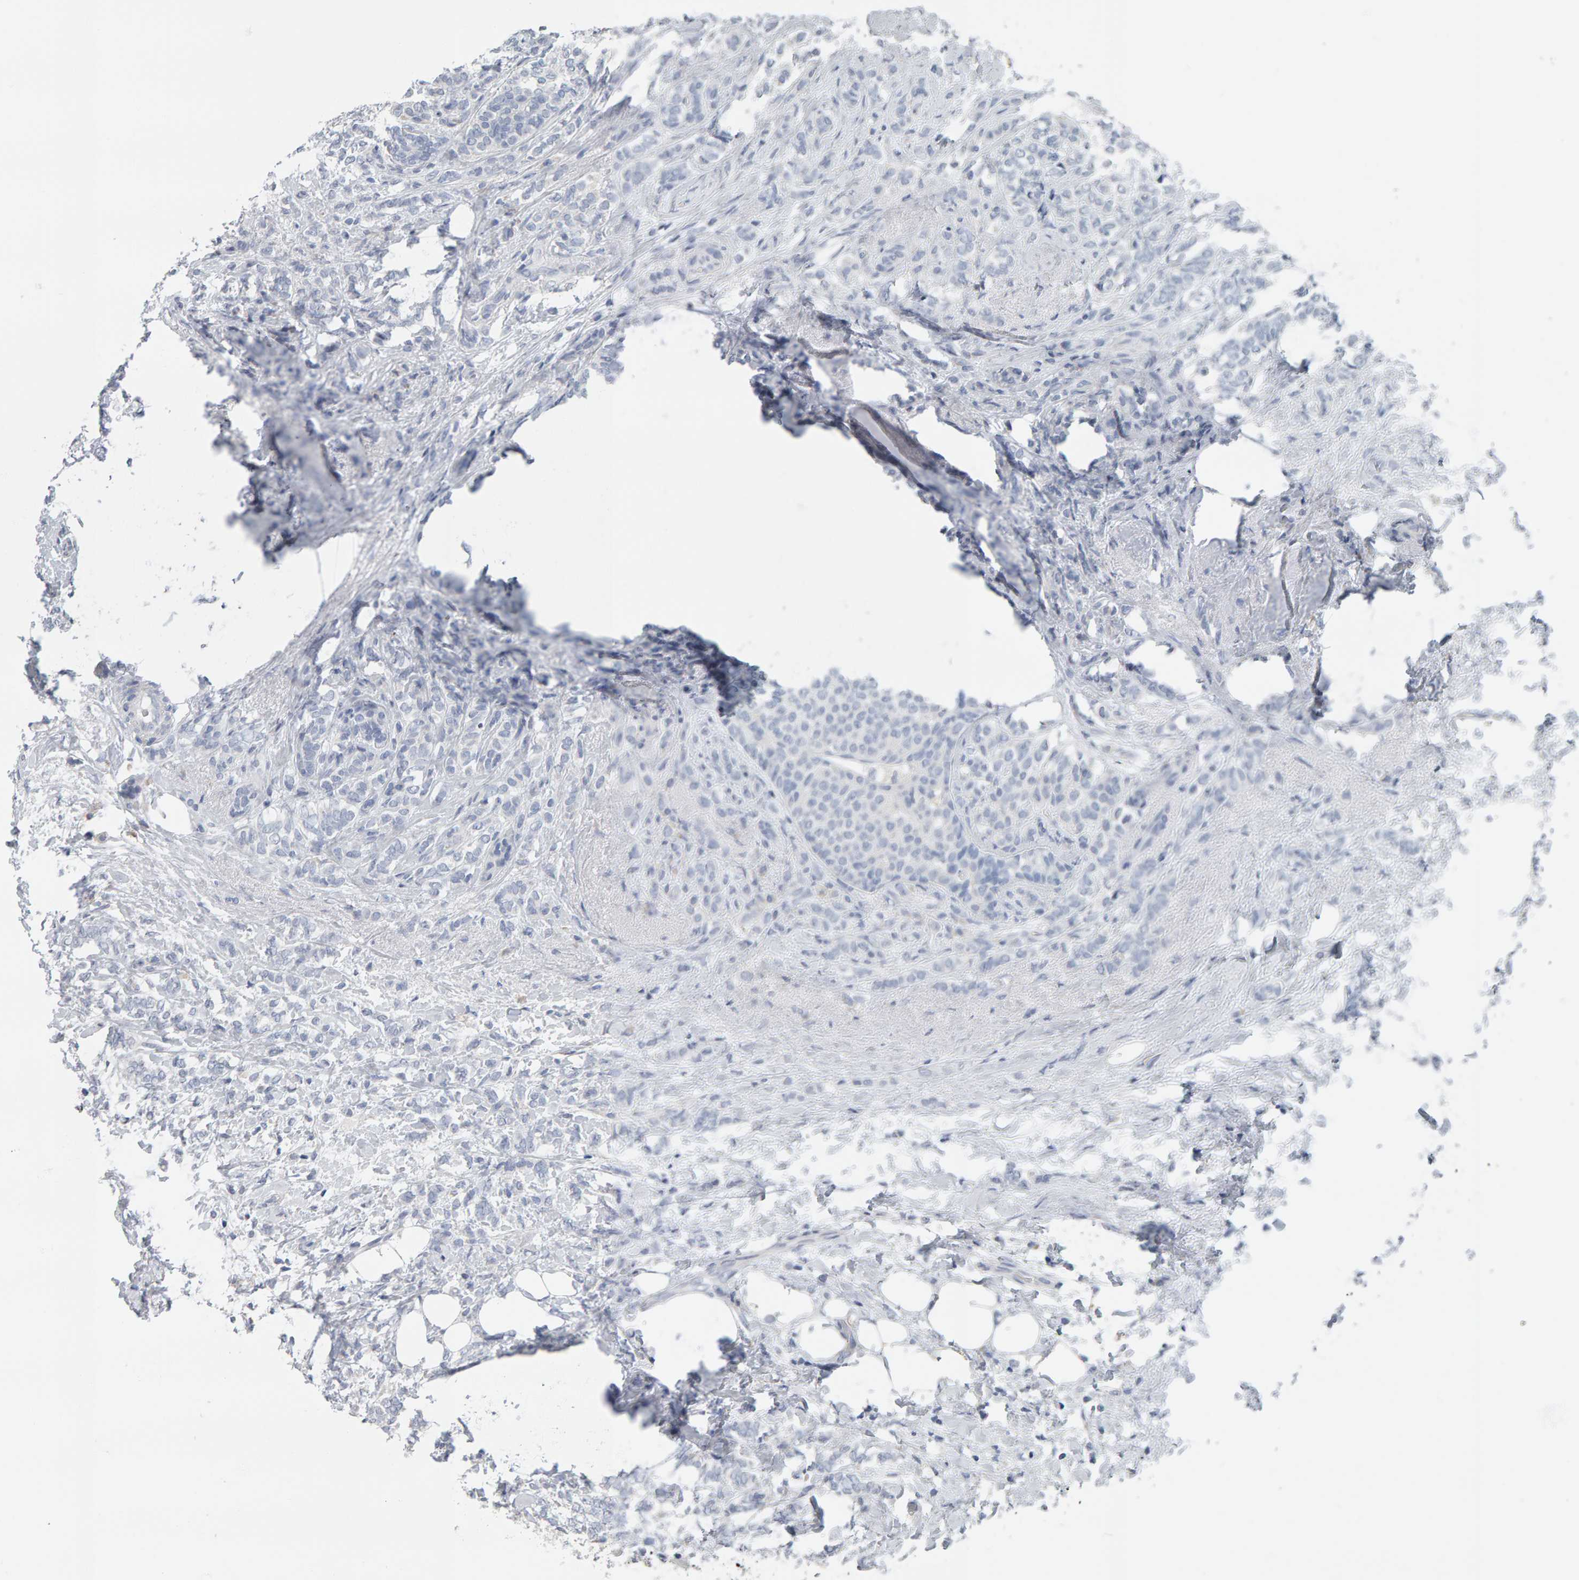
{"staining": {"intensity": "negative", "quantity": "none", "location": "none"}, "tissue": "breast cancer", "cell_type": "Tumor cells", "image_type": "cancer", "snomed": [{"axis": "morphology", "description": "Lobular carcinoma"}, {"axis": "topography", "description": "Breast"}], "caption": "There is no significant positivity in tumor cells of breast cancer.", "gene": "ADHFE1", "patient": {"sex": "female", "age": 50}}